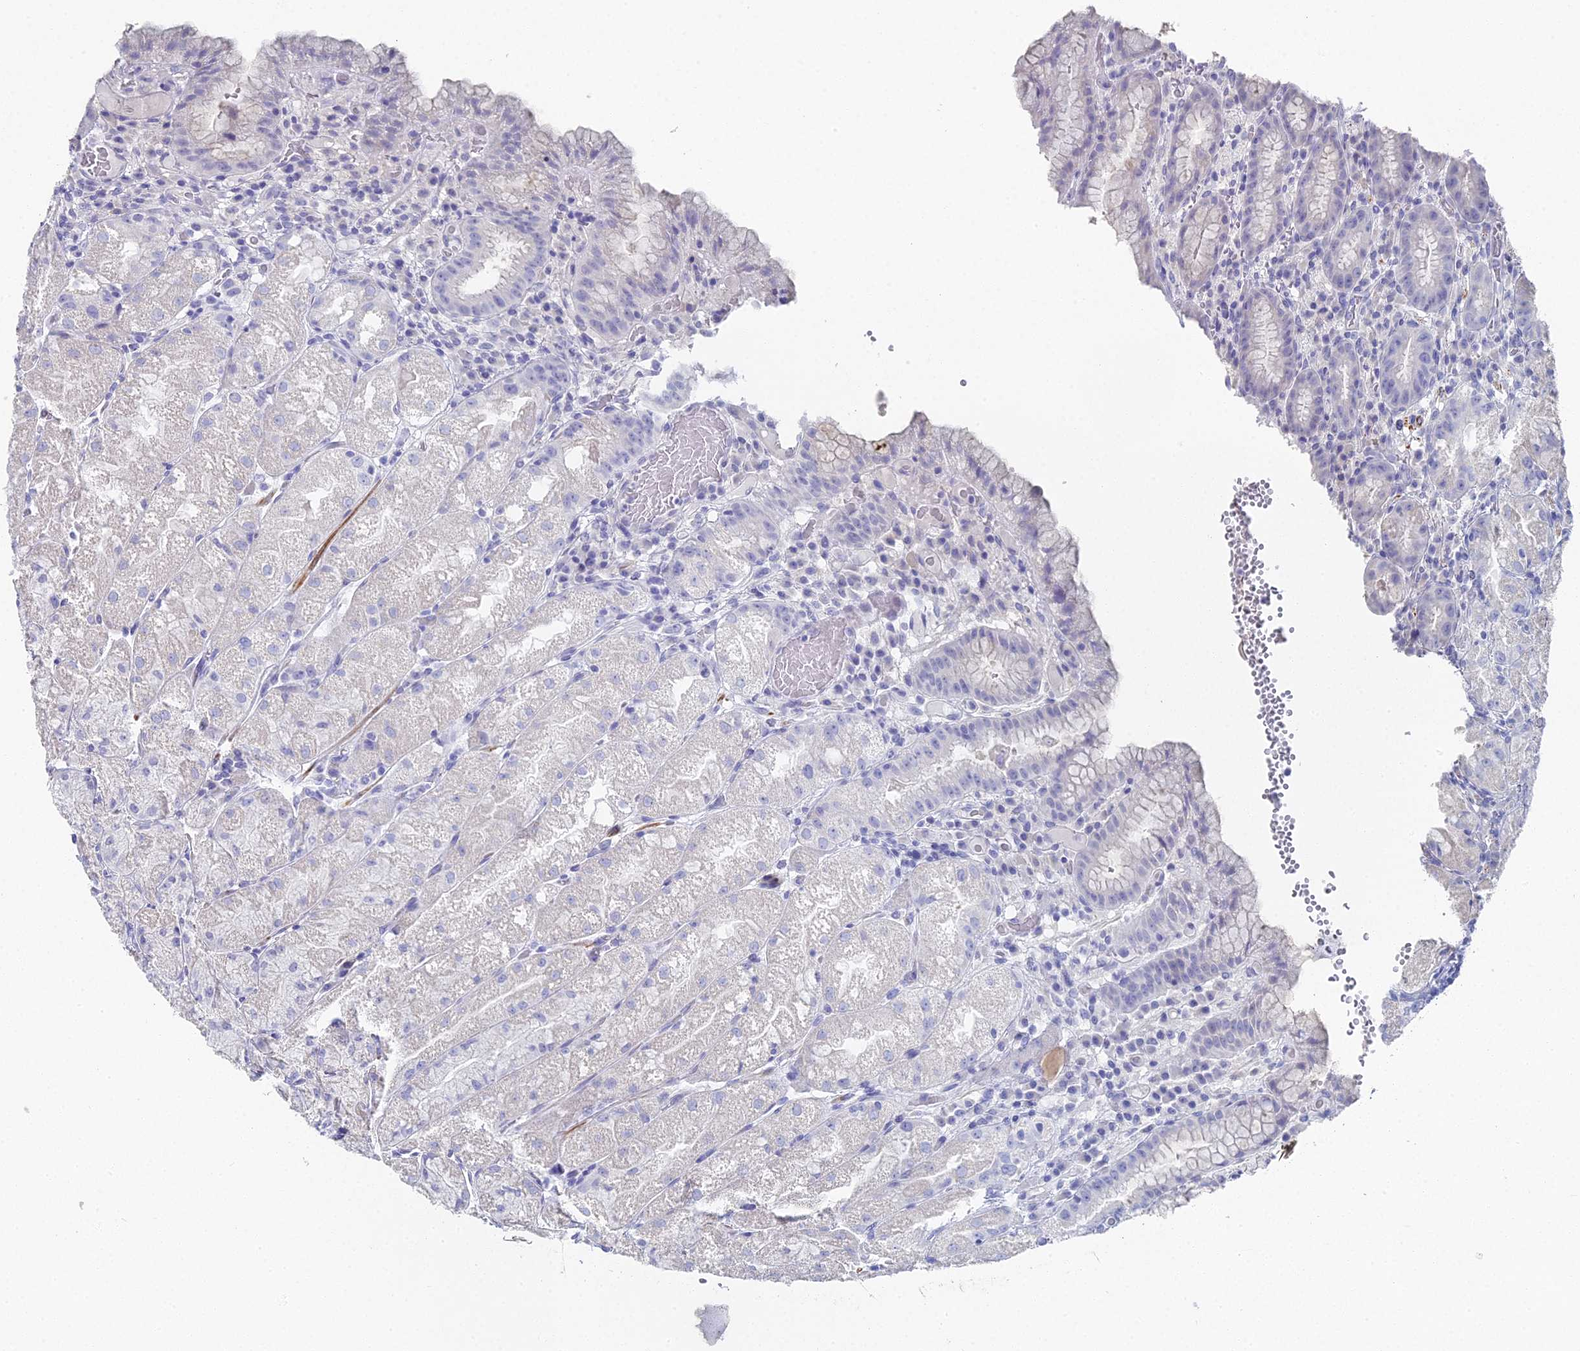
{"staining": {"intensity": "negative", "quantity": "none", "location": "none"}, "tissue": "stomach", "cell_type": "Glandular cells", "image_type": "normal", "snomed": [{"axis": "morphology", "description": "Normal tissue, NOS"}, {"axis": "topography", "description": "Stomach, upper"}], "caption": "Normal stomach was stained to show a protein in brown. There is no significant expression in glandular cells. (DAB (3,3'-diaminobenzidine) IHC visualized using brightfield microscopy, high magnification).", "gene": "ALPP", "patient": {"sex": "male", "age": 52}}